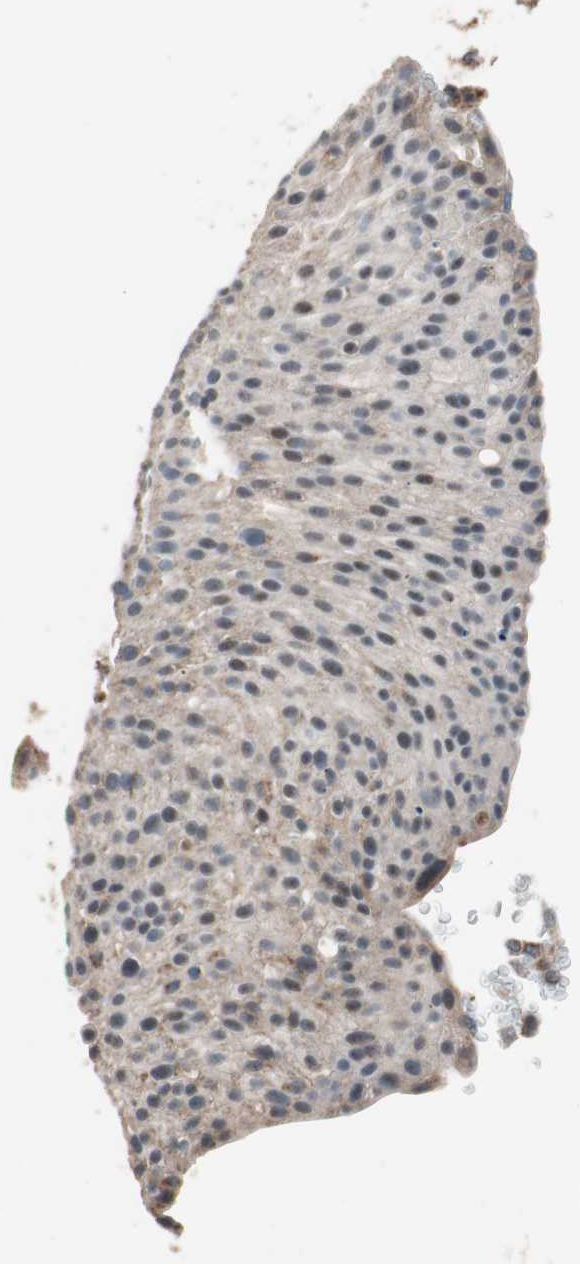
{"staining": {"intensity": "weak", "quantity": ">75%", "location": "cytoplasmic/membranous"}, "tissue": "urothelial cancer", "cell_type": "Tumor cells", "image_type": "cancer", "snomed": [{"axis": "morphology", "description": "Urothelial carcinoma, Low grade"}, {"axis": "topography", "description": "Smooth muscle"}, {"axis": "topography", "description": "Urinary bladder"}], "caption": "A photomicrograph of human urothelial carcinoma (low-grade) stained for a protein shows weak cytoplasmic/membranous brown staining in tumor cells.", "gene": "PITRM1", "patient": {"sex": "male", "age": 60}}